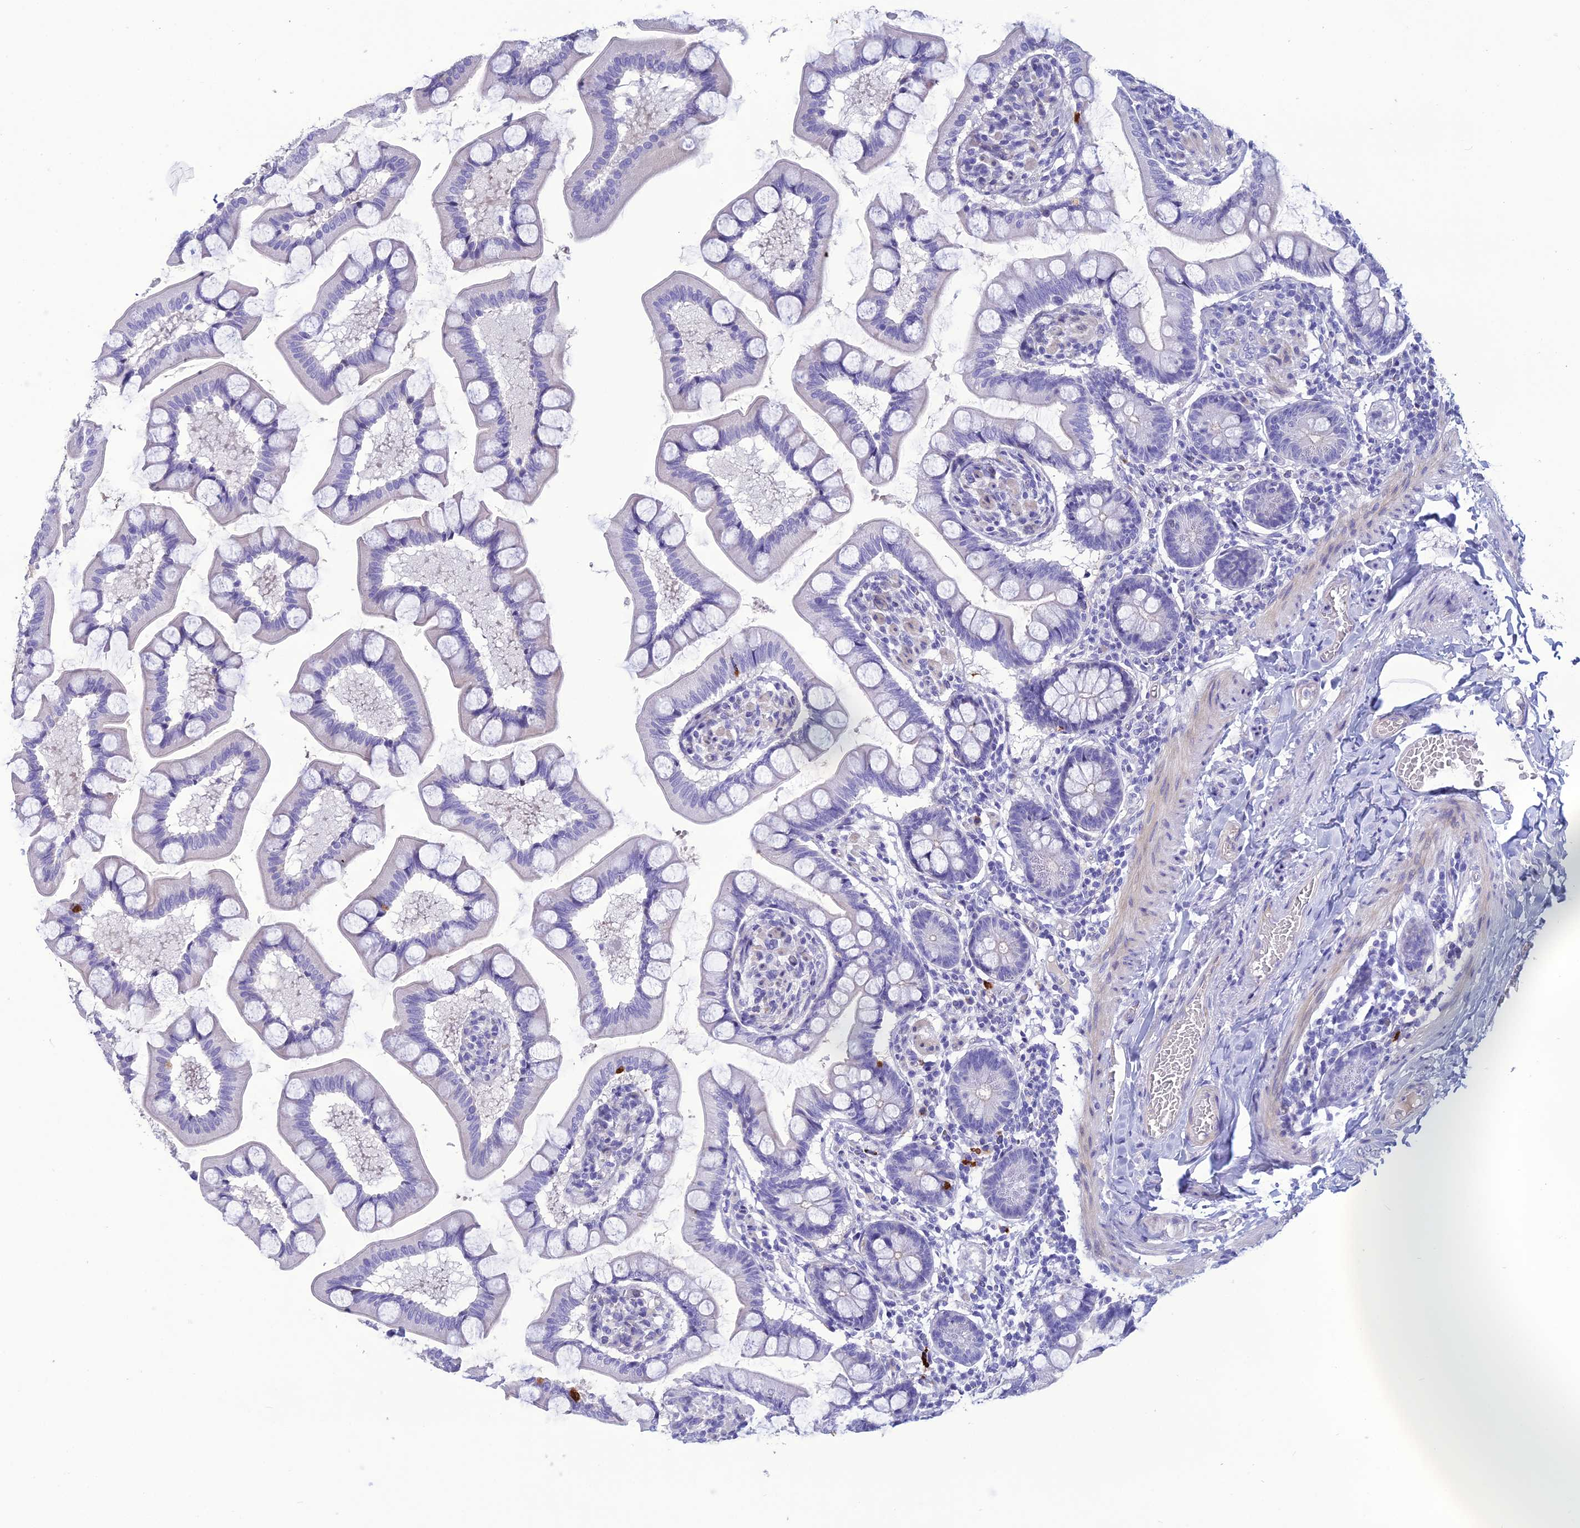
{"staining": {"intensity": "negative", "quantity": "none", "location": "none"}, "tissue": "small intestine", "cell_type": "Glandular cells", "image_type": "normal", "snomed": [{"axis": "morphology", "description": "Normal tissue, NOS"}, {"axis": "topography", "description": "Small intestine"}], "caption": "Immunohistochemistry of normal human small intestine shows no expression in glandular cells. (DAB (3,3'-diaminobenzidine) immunohistochemistry (IHC), high magnification).", "gene": "OR56B1", "patient": {"sex": "male", "age": 41}}